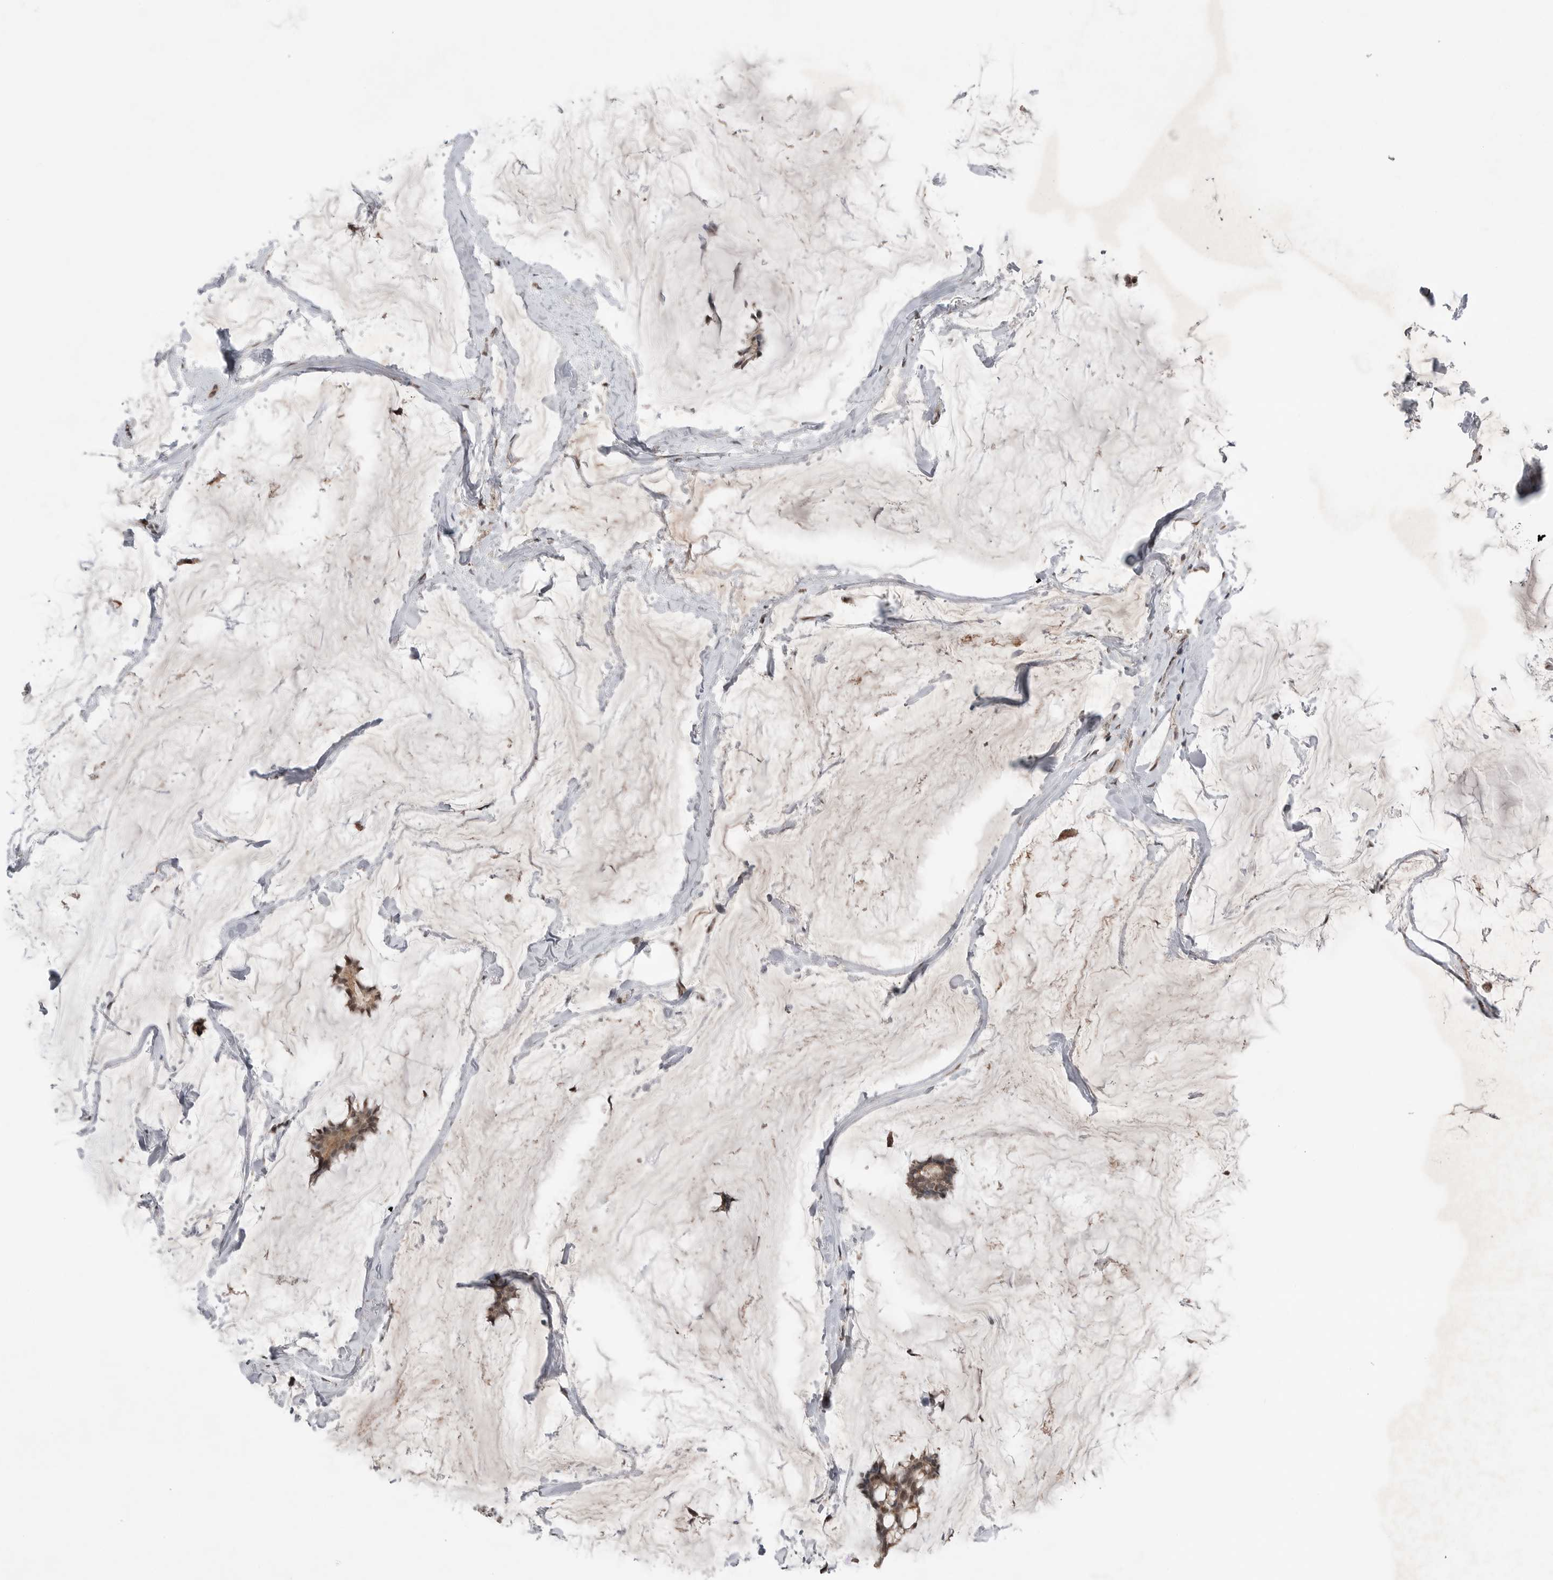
{"staining": {"intensity": "weak", "quantity": "25%-75%", "location": "cytoplasmic/membranous,nuclear"}, "tissue": "breast cancer", "cell_type": "Tumor cells", "image_type": "cancer", "snomed": [{"axis": "morphology", "description": "Duct carcinoma"}, {"axis": "topography", "description": "Breast"}], "caption": "Protein staining reveals weak cytoplasmic/membranous and nuclear positivity in about 25%-75% of tumor cells in breast invasive ductal carcinoma. (DAB (3,3'-diaminobenzidine) = brown stain, brightfield microscopy at high magnification).", "gene": "NTAQ1", "patient": {"sex": "female", "age": 93}}